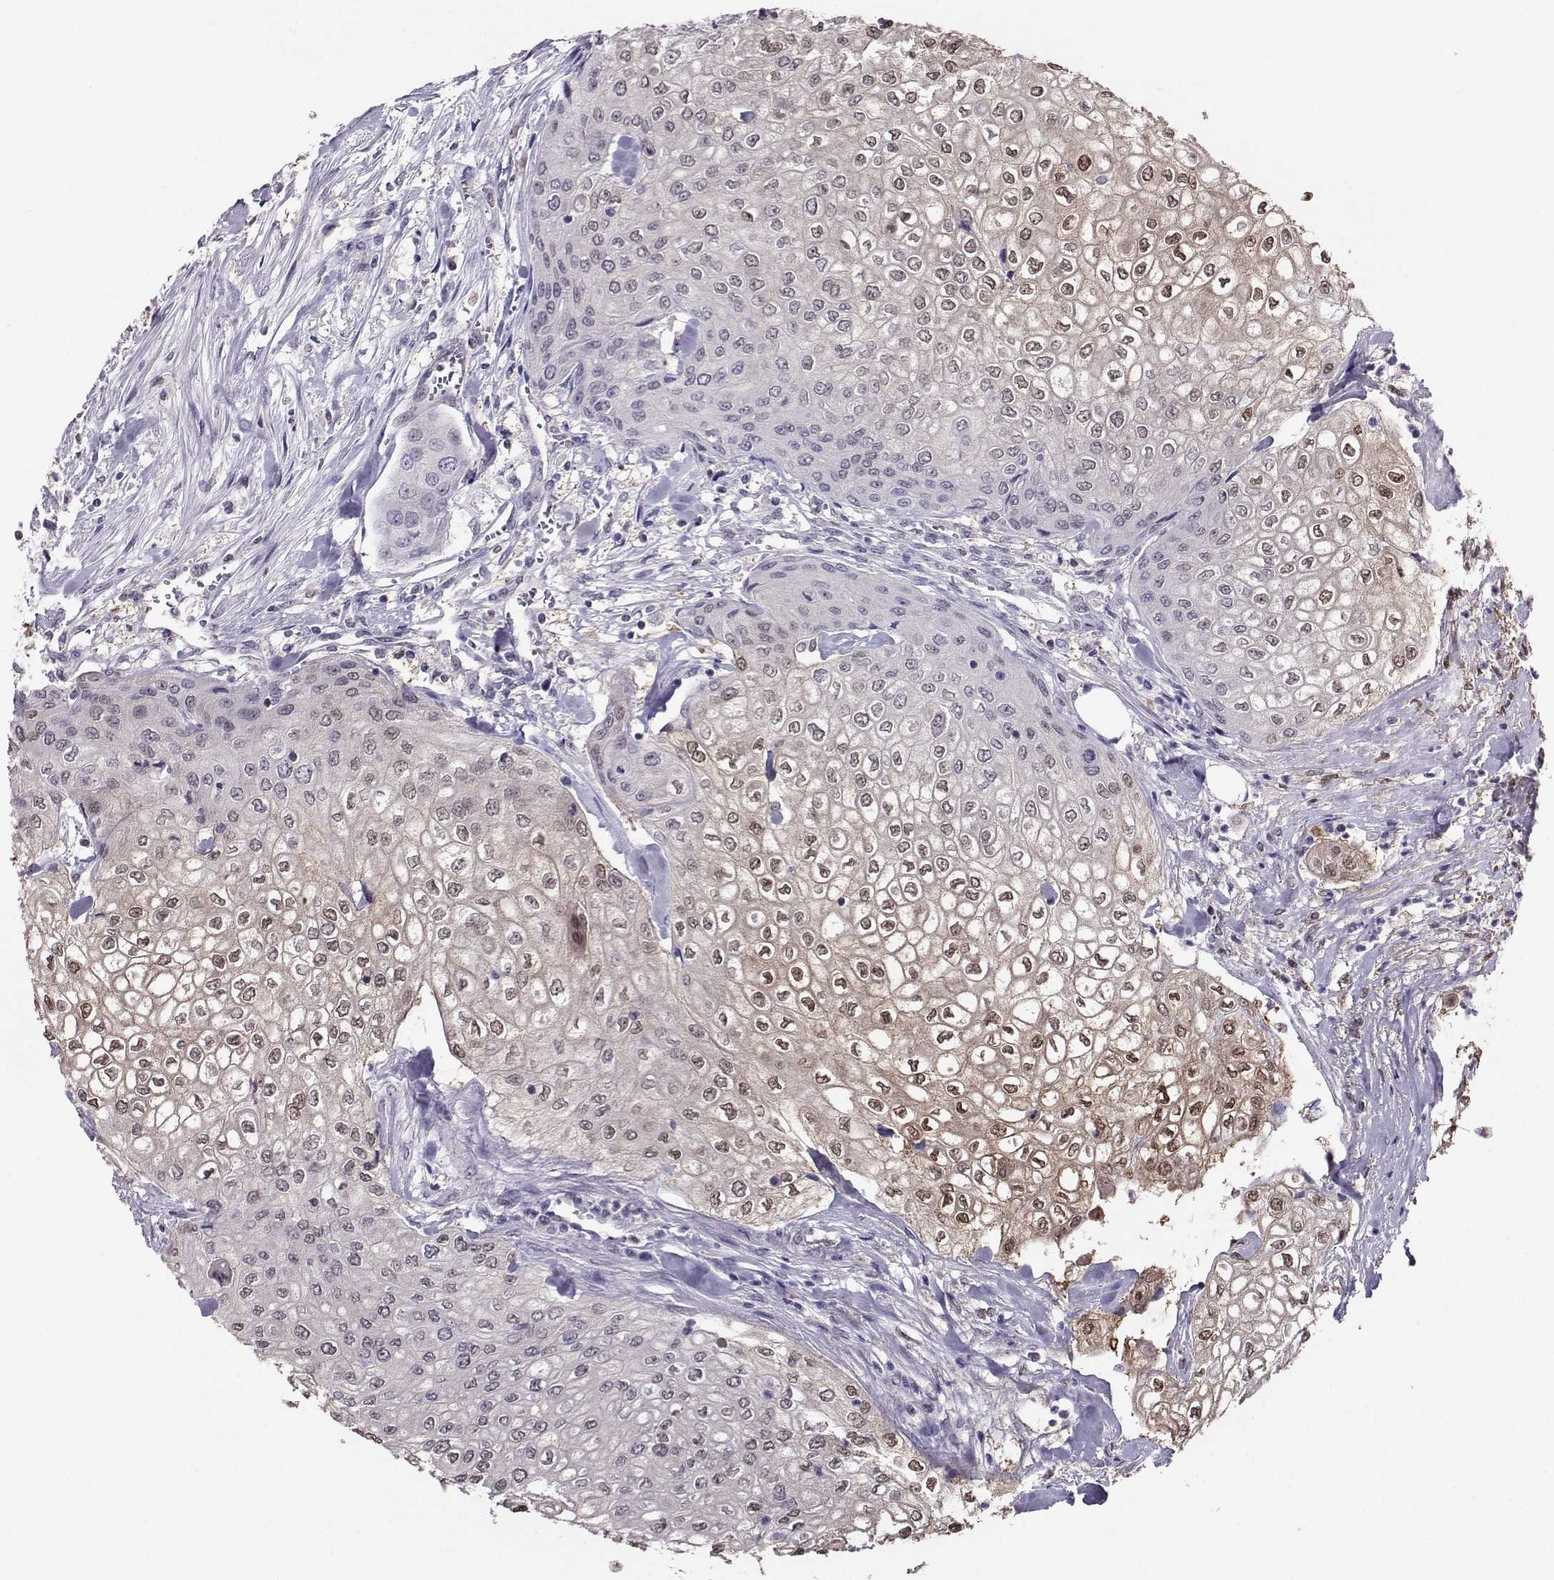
{"staining": {"intensity": "weak", "quantity": "25%-75%", "location": "cytoplasmic/membranous,nuclear"}, "tissue": "urothelial cancer", "cell_type": "Tumor cells", "image_type": "cancer", "snomed": [{"axis": "morphology", "description": "Urothelial carcinoma, High grade"}, {"axis": "topography", "description": "Urinary bladder"}], "caption": "Immunohistochemical staining of urothelial cancer reveals low levels of weak cytoplasmic/membranous and nuclear staining in approximately 25%-75% of tumor cells. (Brightfield microscopy of DAB IHC at high magnification).", "gene": "PGK1", "patient": {"sex": "male", "age": 62}}